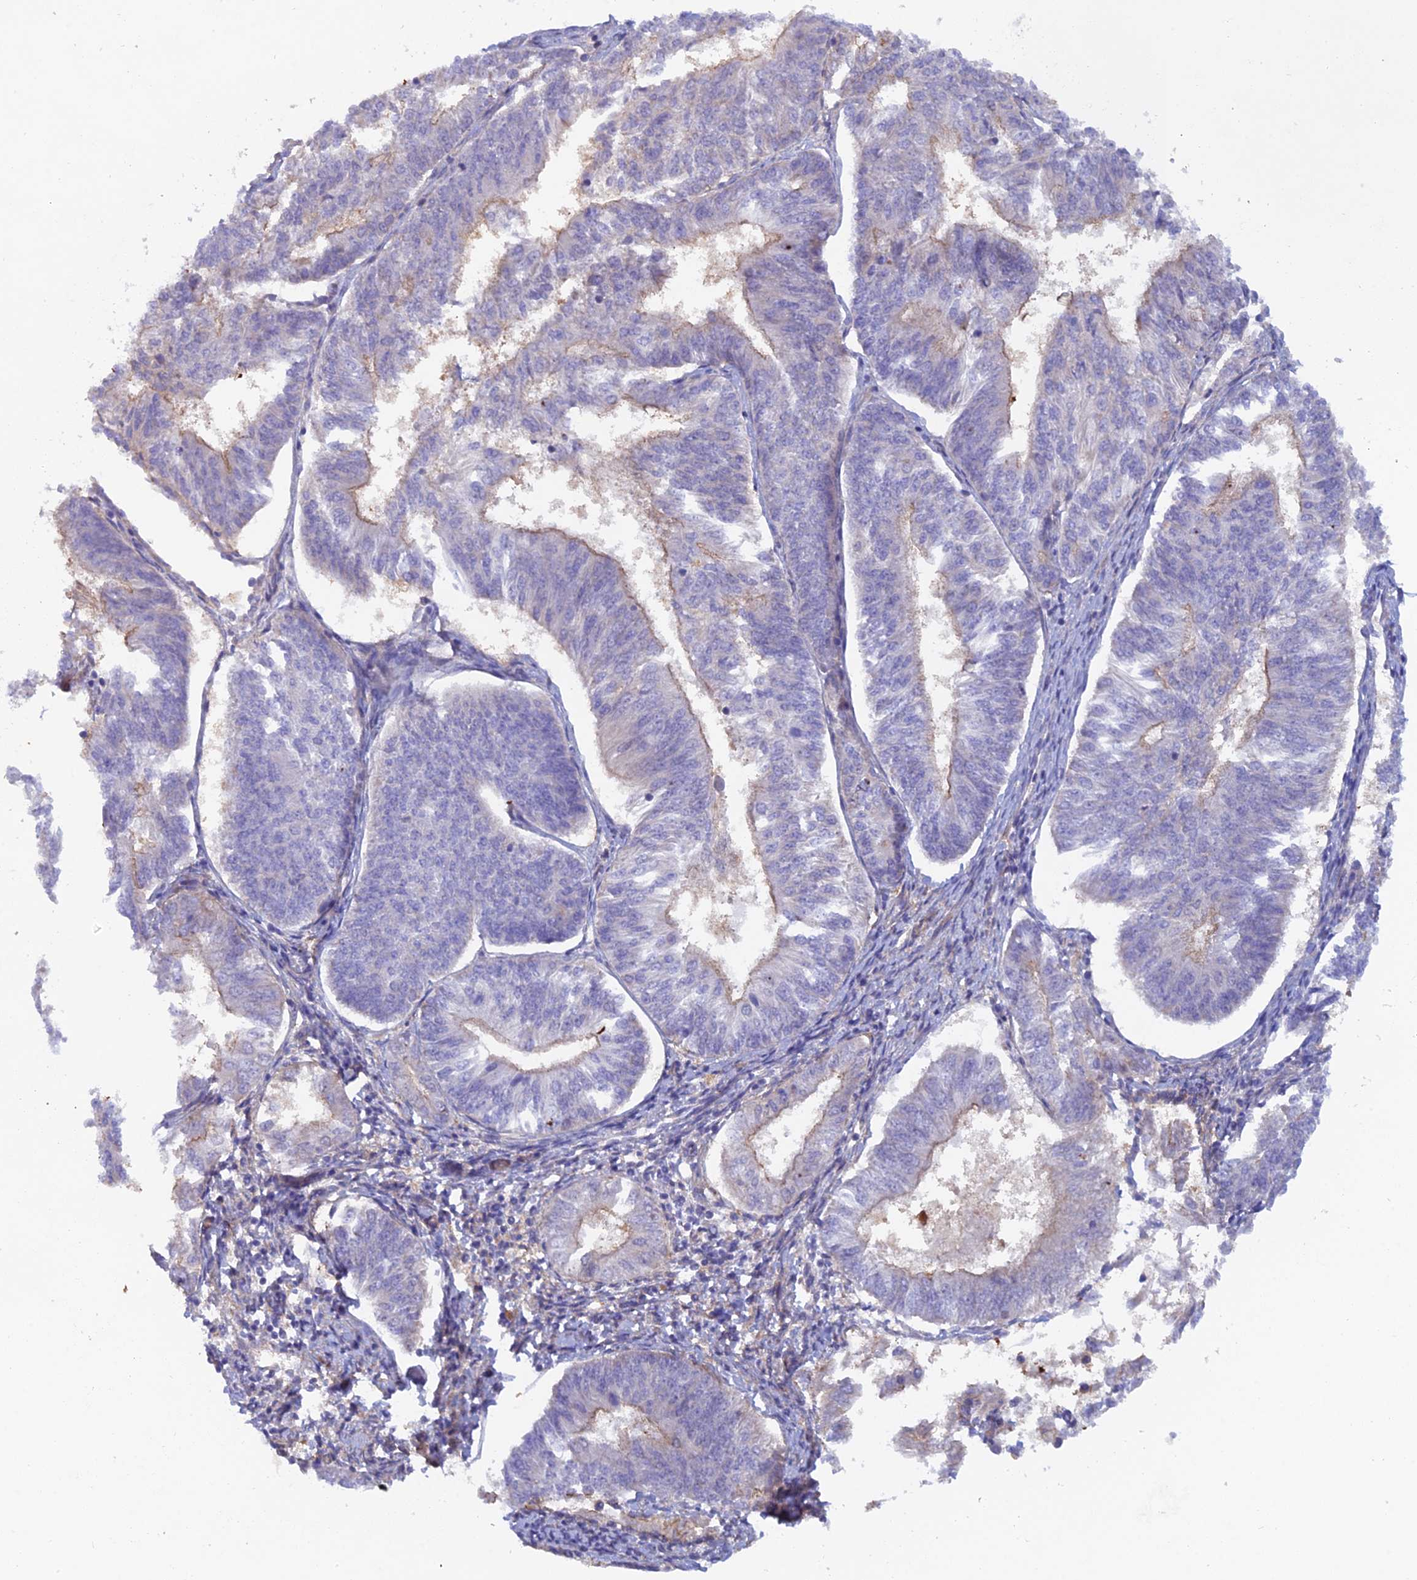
{"staining": {"intensity": "weak", "quantity": "25%-75%", "location": "cytoplasmic/membranous"}, "tissue": "endometrial cancer", "cell_type": "Tumor cells", "image_type": "cancer", "snomed": [{"axis": "morphology", "description": "Adenocarcinoma, NOS"}, {"axis": "topography", "description": "Endometrium"}], "caption": "DAB (3,3'-diaminobenzidine) immunohistochemical staining of endometrial adenocarcinoma displays weak cytoplasmic/membranous protein positivity in about 25%-75% of tumor cells. Immunohistochemistry stains the protein in brown and the nuclei are stained blue.", "gene": "FZR1", "patient": {"sex": "female", "age": 58}}